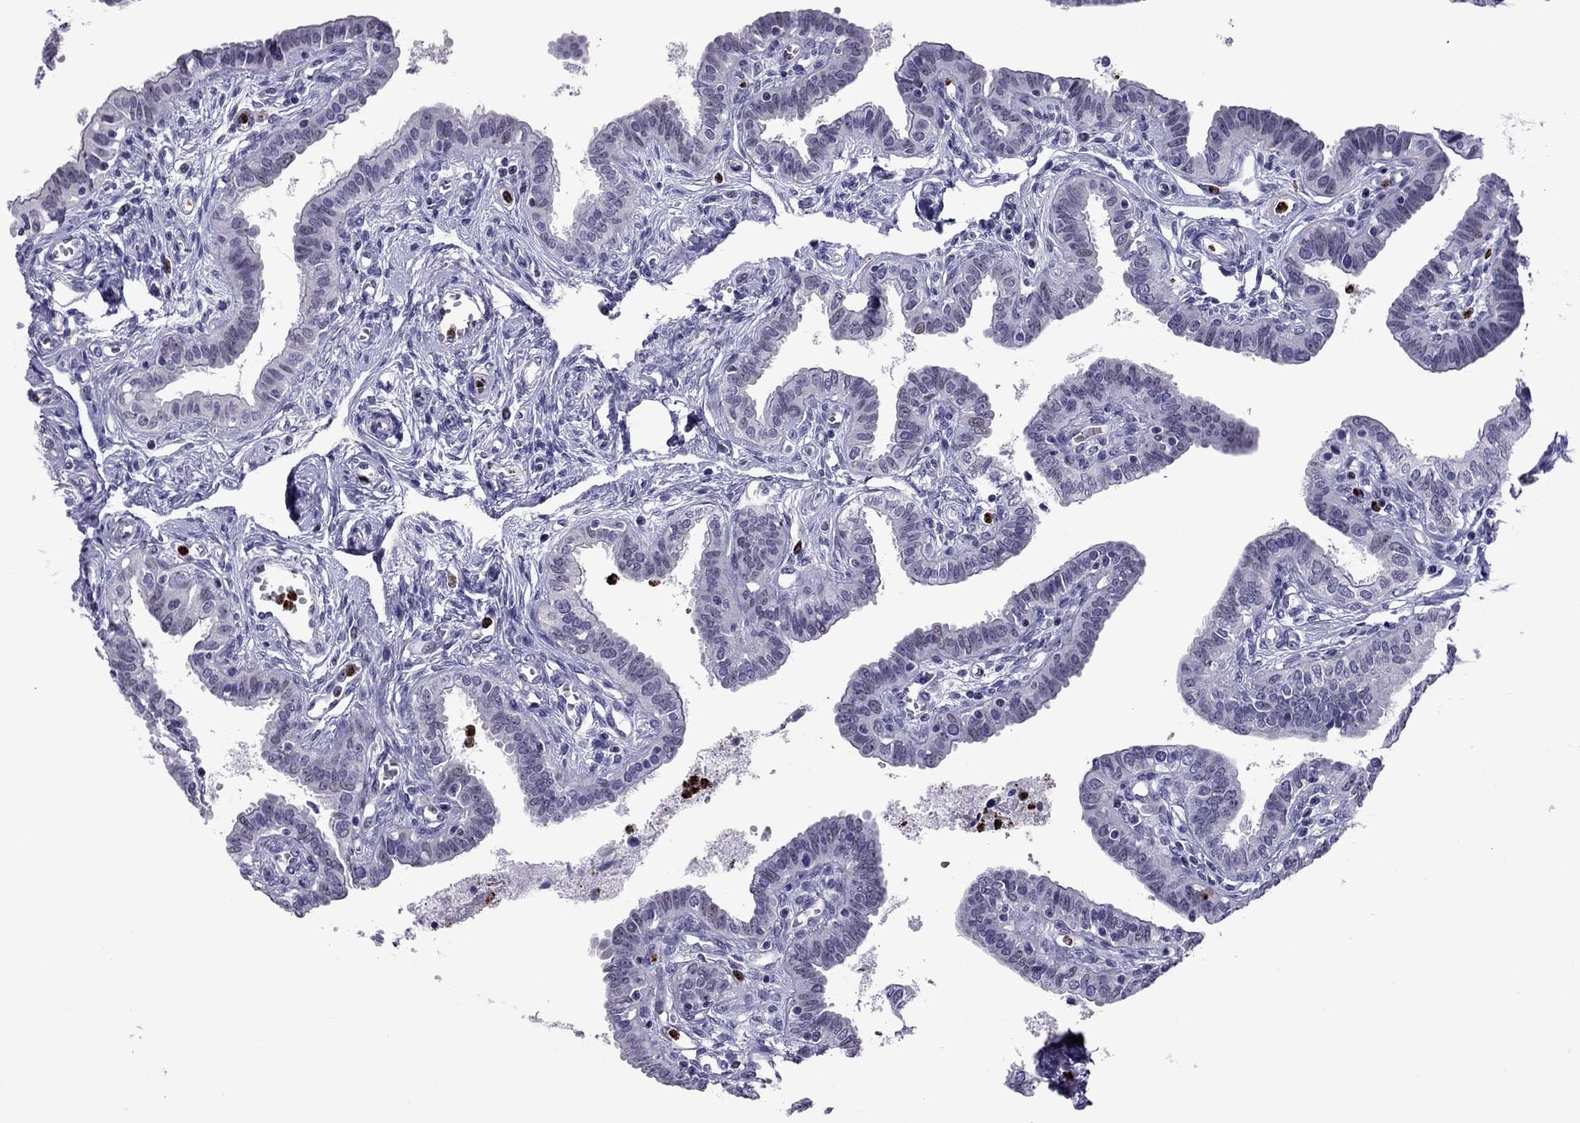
{"staining": {"intensity": "negative", "quantity": "none", "location": "none"}, "tissue": "fallopian tube", "cell_type": "Glandular cells", "image_type": "normal", "snomed": [{"axis": "morphology", "description": "Normal tissue, NOS"}, {"axis": "morphology", "description": "Carcinoma, endometroid"}, {"axis": "topography", "description": "Fallopian tube"}, {"axis": "topography", "description": "Ovary"}], "caption": "Immunohistochemistry (IHC) micrograph of normal fallopian tube stained for a protein (brown), which reveals no staining in glandular cells. (DAB immunohistochemistry (IHC) with hematoxylin counter stain).", "gene": "CCL27", "patient": {"sex": "female", "age": 42}}